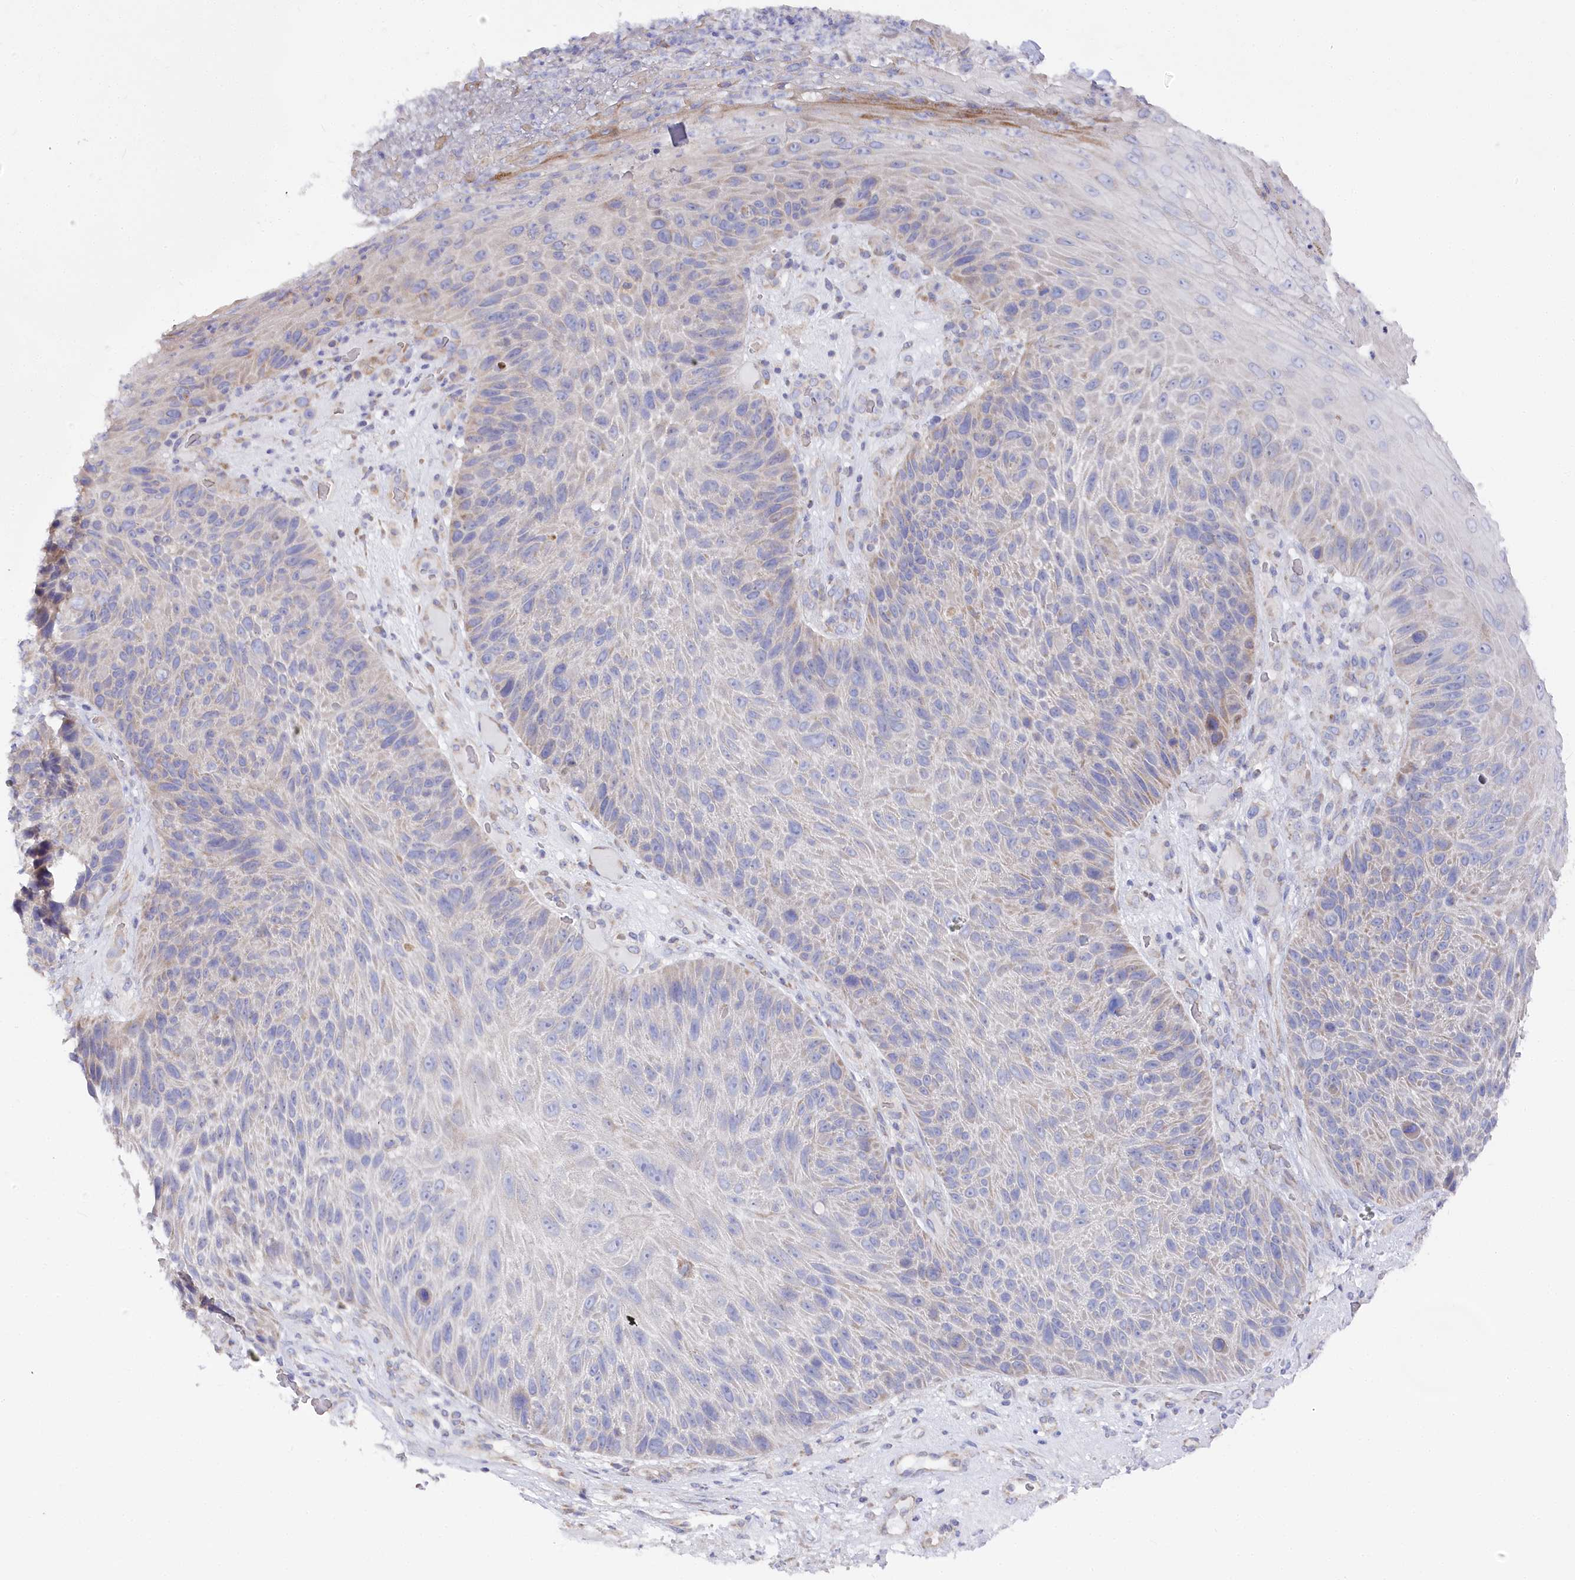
{"staining": {"intensity": "negative", "quantity": "none", "location": "none"}, "tissue": "skin cancer", "cell_type": "Tumor cells", "image_type": "cancer", "snomed": [{"axis": "morphology", "description": "Squamous cell carcinoma, NOS"}, {"axis": "topography", "description": "Skin"}], "caption": "Immunohistochemistry image of human squamous cell carcinoma (skin) stained for a protein (brown), which shows no expression in tumor cells.", "gene": "POGLUT1", "patient": {"sex": "female", "age": 88}}